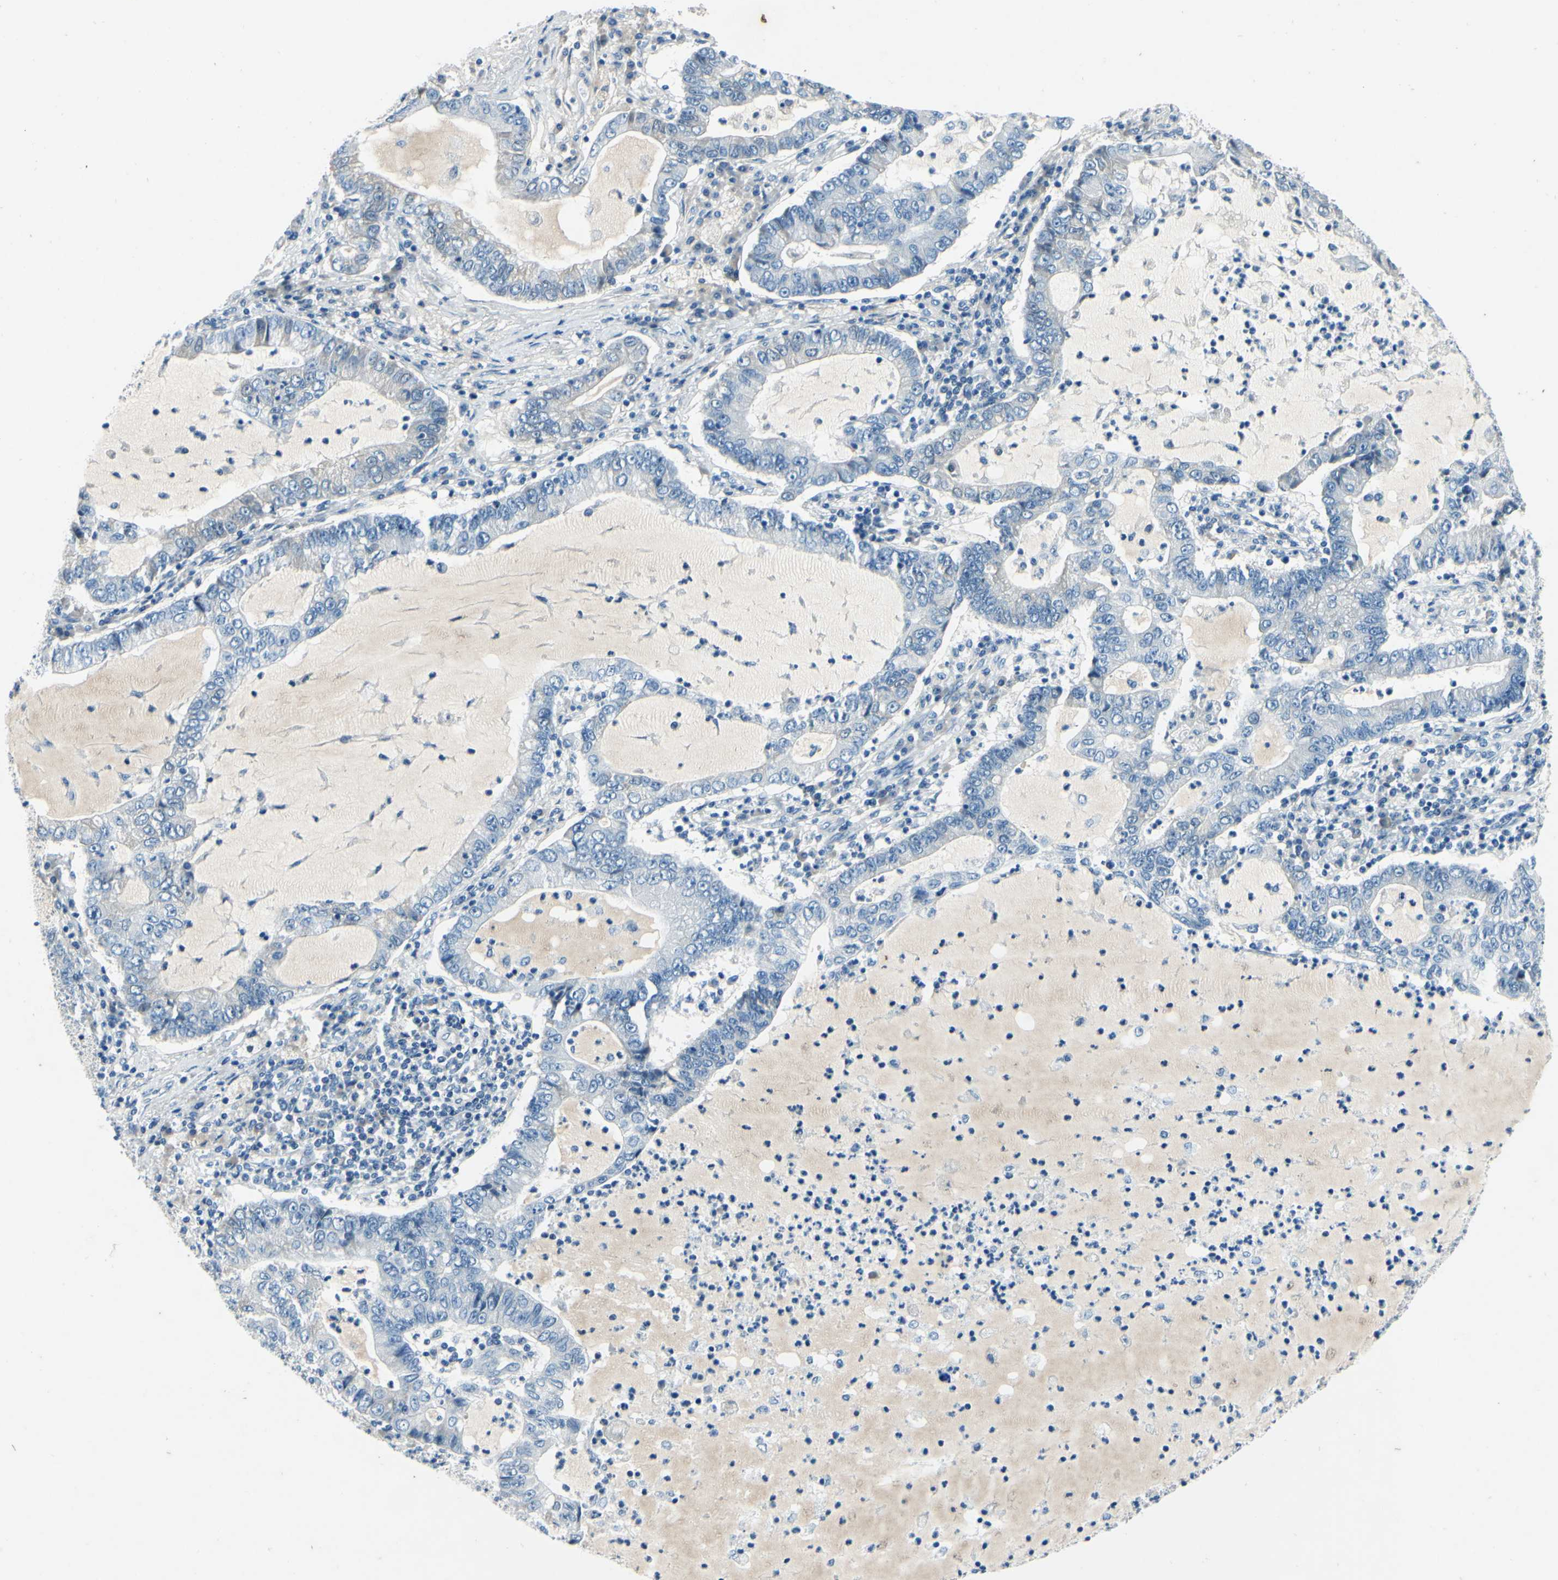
{"staining": {"intensity": "negative", "quantity": "none", "location": "none"}, "tissue": "lung cancer", "cell_type": "Tumor cells", "image_type": "cancer", "snomed": [{"axis": "morphology", "description": "Adenocarcinoma, NOS"}, {"axis": "topography", "description": "Lung"}], "caption": "Histopathology image shows no significant protein staining in tumor cells of lung adenocarcinoma.", "gene": "SNAP91", "patient": {"sex": "female", "age": 51}}